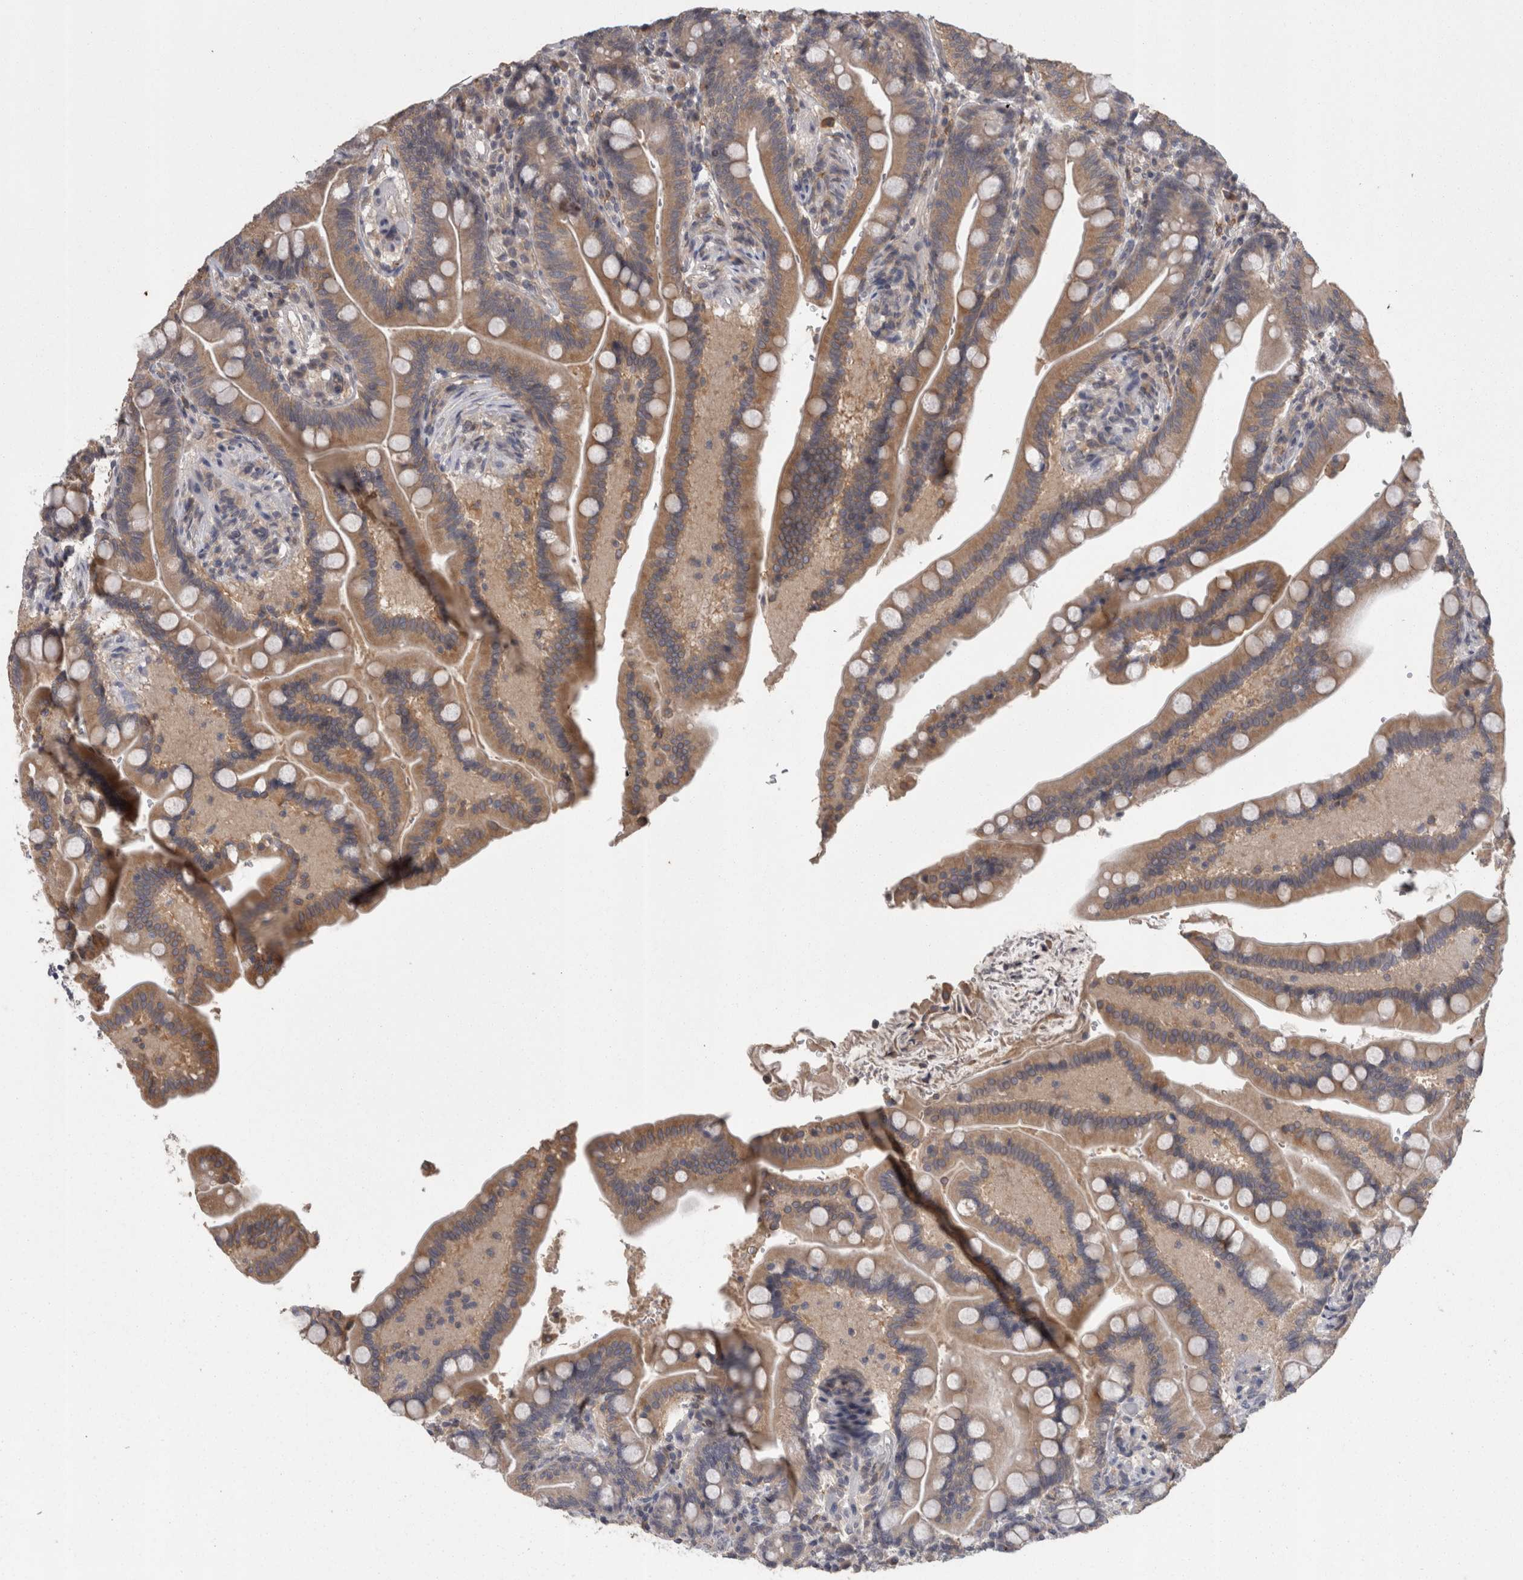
{"staining": {"intensity": "moderate", "quantity": ">75%", "location": "cytoplasmic/membranous"}, "tissue": "colon", "cell_type": "Endothelial cells", "image_type": "normal", "snomed": [{"axis": "morphology", "description": "Normal tissue, NOS"}, {"axis": "topography", "description": "Smooth muscle"}, {"axis": "topography", "description": "Colon"}], "caption": "A high-resolution photomicrograph shows IHC staining of unremarkable colon, which demonstrates moderate cytoplasmic/membranous expression in approximately >75% of endothelial cells.", "gene": "PON3", "patient": {"sex": "male", "age": 73}}